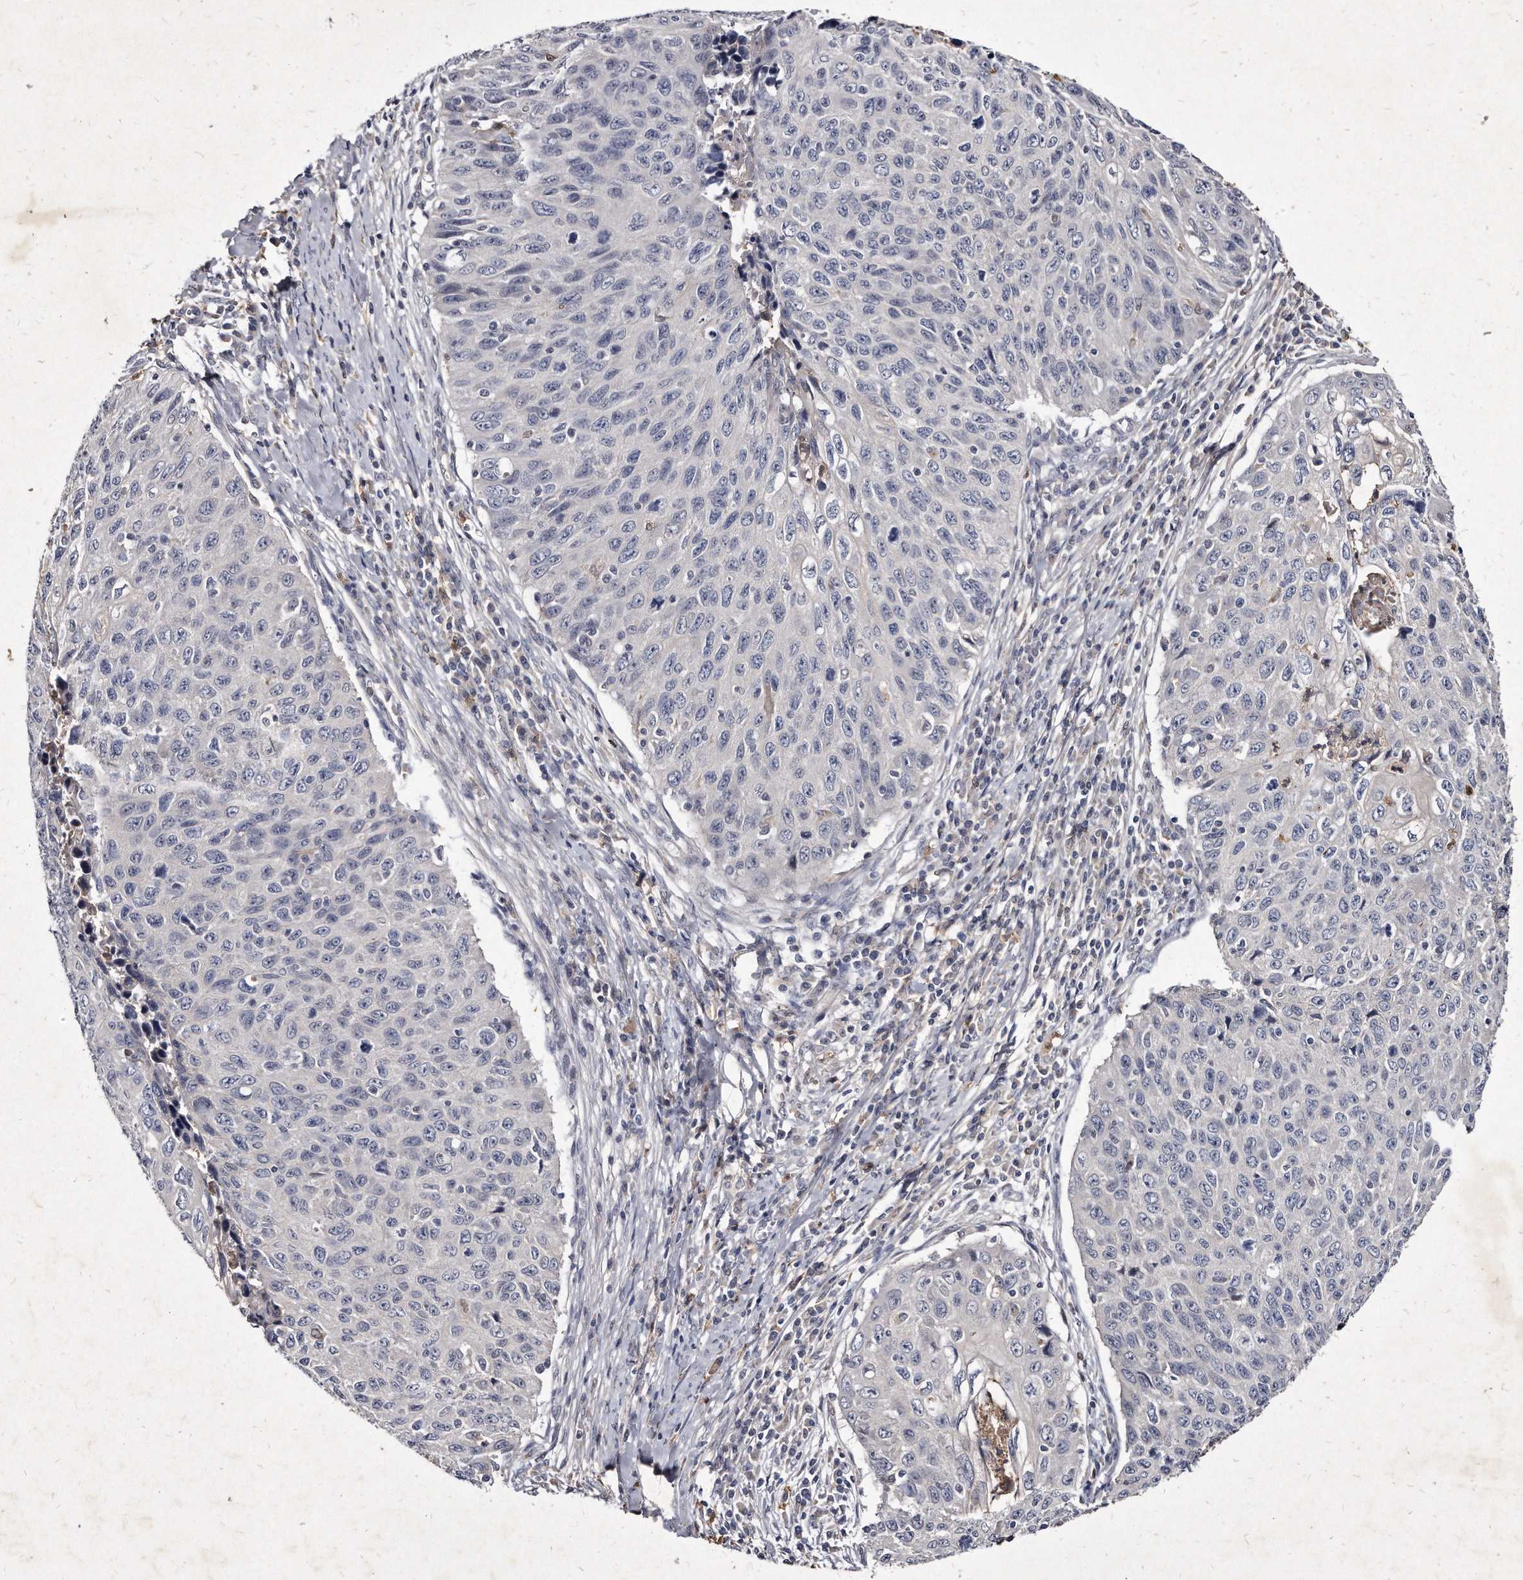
{"staining": {"intensity": "negative", "quantity": "none", "location": "none"}, "tissue": "cervical cancer", "cell_type": "Tumor cells", "image_type": "cancer", "snomed": [{"axis": "morphology", "description": "Squamous cell carcinoma, NOS"}, {"axis": "topography", "description": "Cervix"}], "caption": "The immunohistochemistry image has no significant positivity in tumor cells of cervical cancer tissue.", "gene": "KLHDC3", "patient": {"sex": "female", "age": 53}}